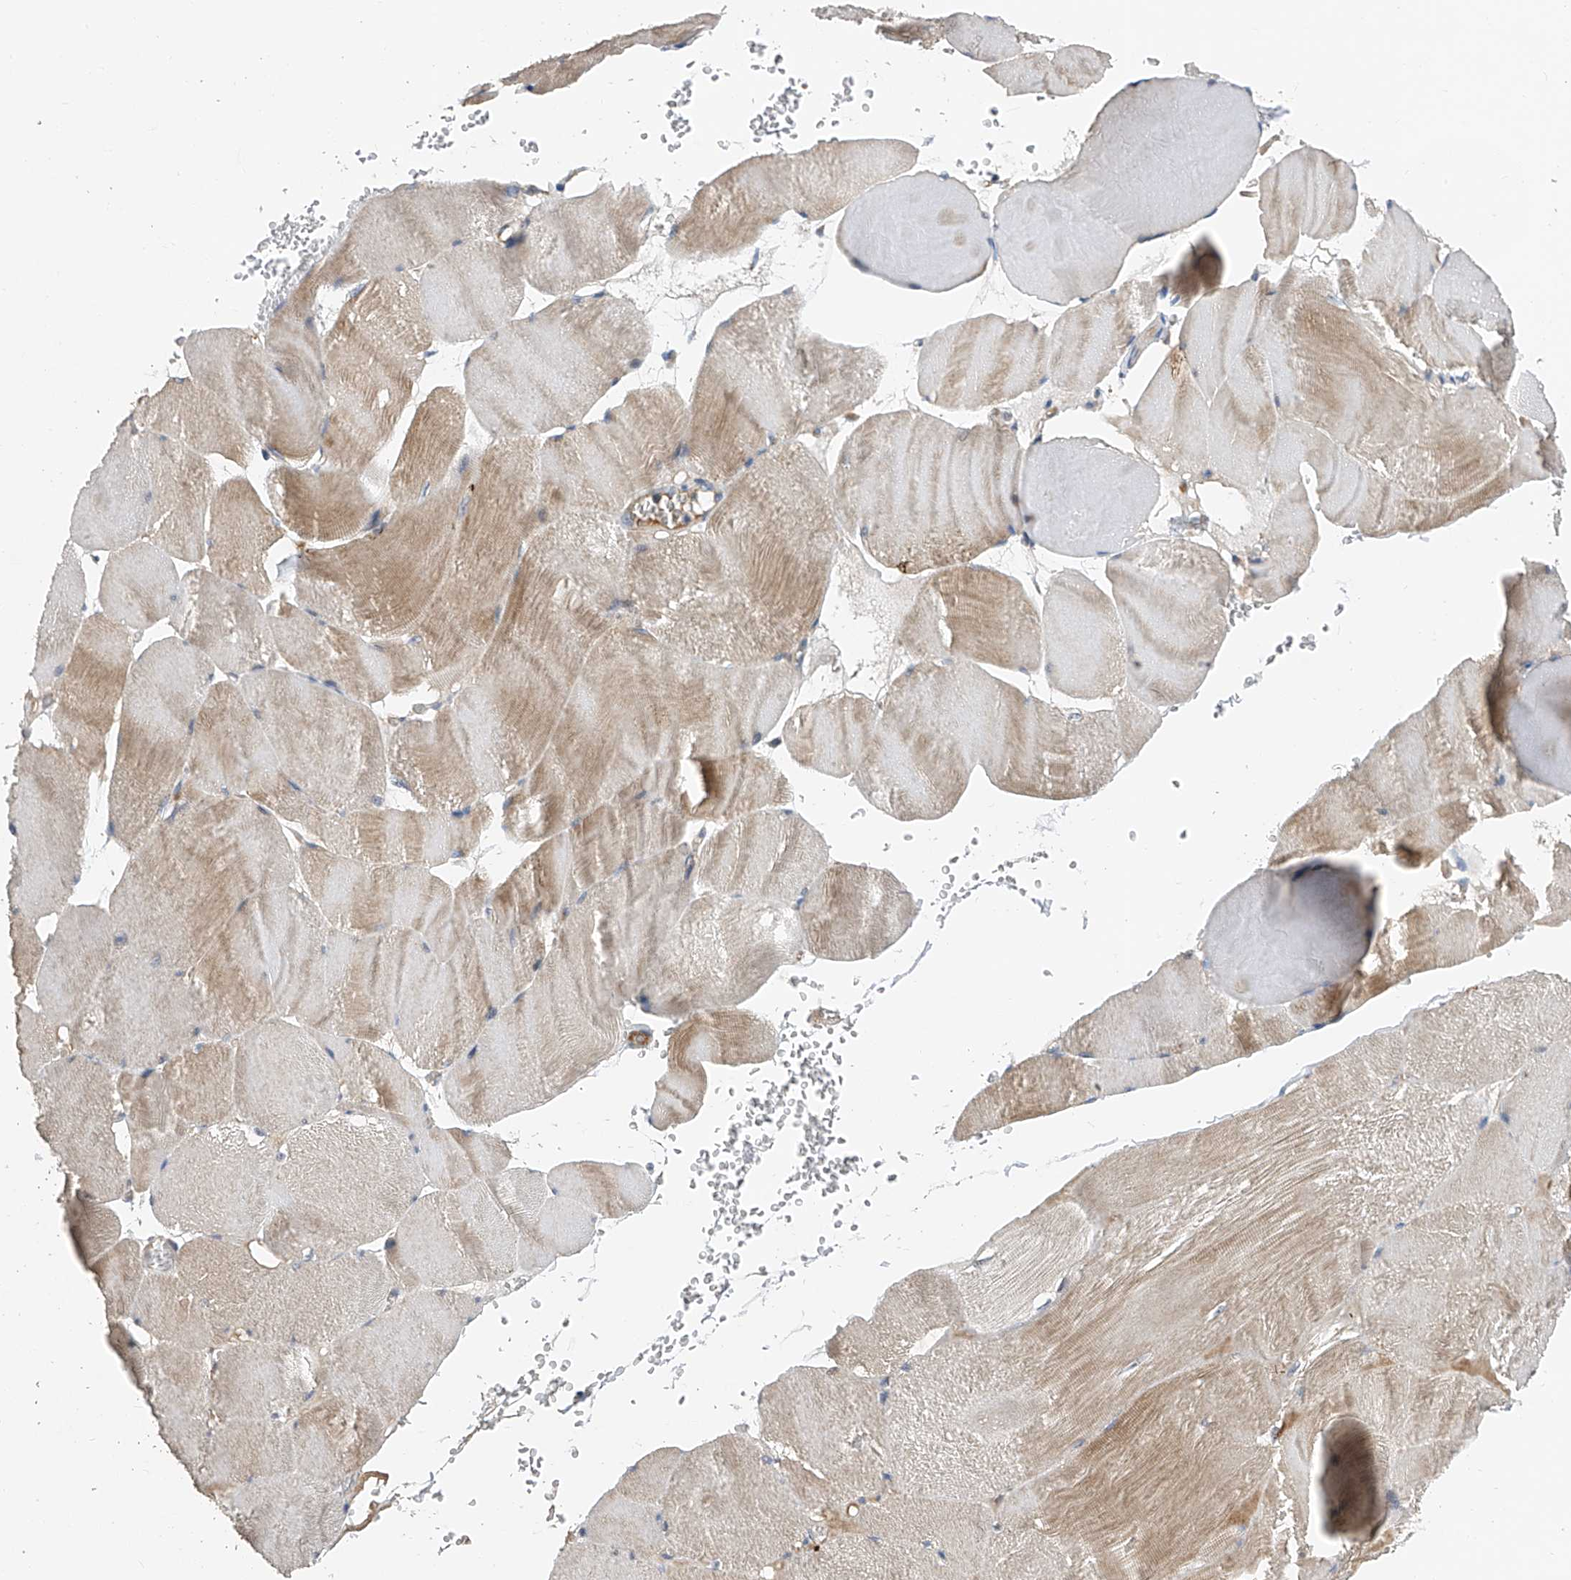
{"staining": {"intensity": "moderate", "quantity": "<25%", "location": "cytoplasmic/membranous"}, "tissue": "skeletal muscle", "cell_type": "Myocytes", "image_type": "normal", "snomed": [{"axis": "morphology", "description": "Normal tissue, NOS"}, {"axis": "morphology", "description": "Basal cell carcinoma"}, {"axis": "topography", "description": "Skeletal muscle"}], "caption": "Brown immunohistochemical staining in benign skeletal muscle exhibits moderate cytoplasmic/membranous staining in approximately <25% of myocytes. (Brightfield microscopy of DAB IHC at high magnification).", "gene": "PTK2", "patient": {"sex": "female", "age": 64}}